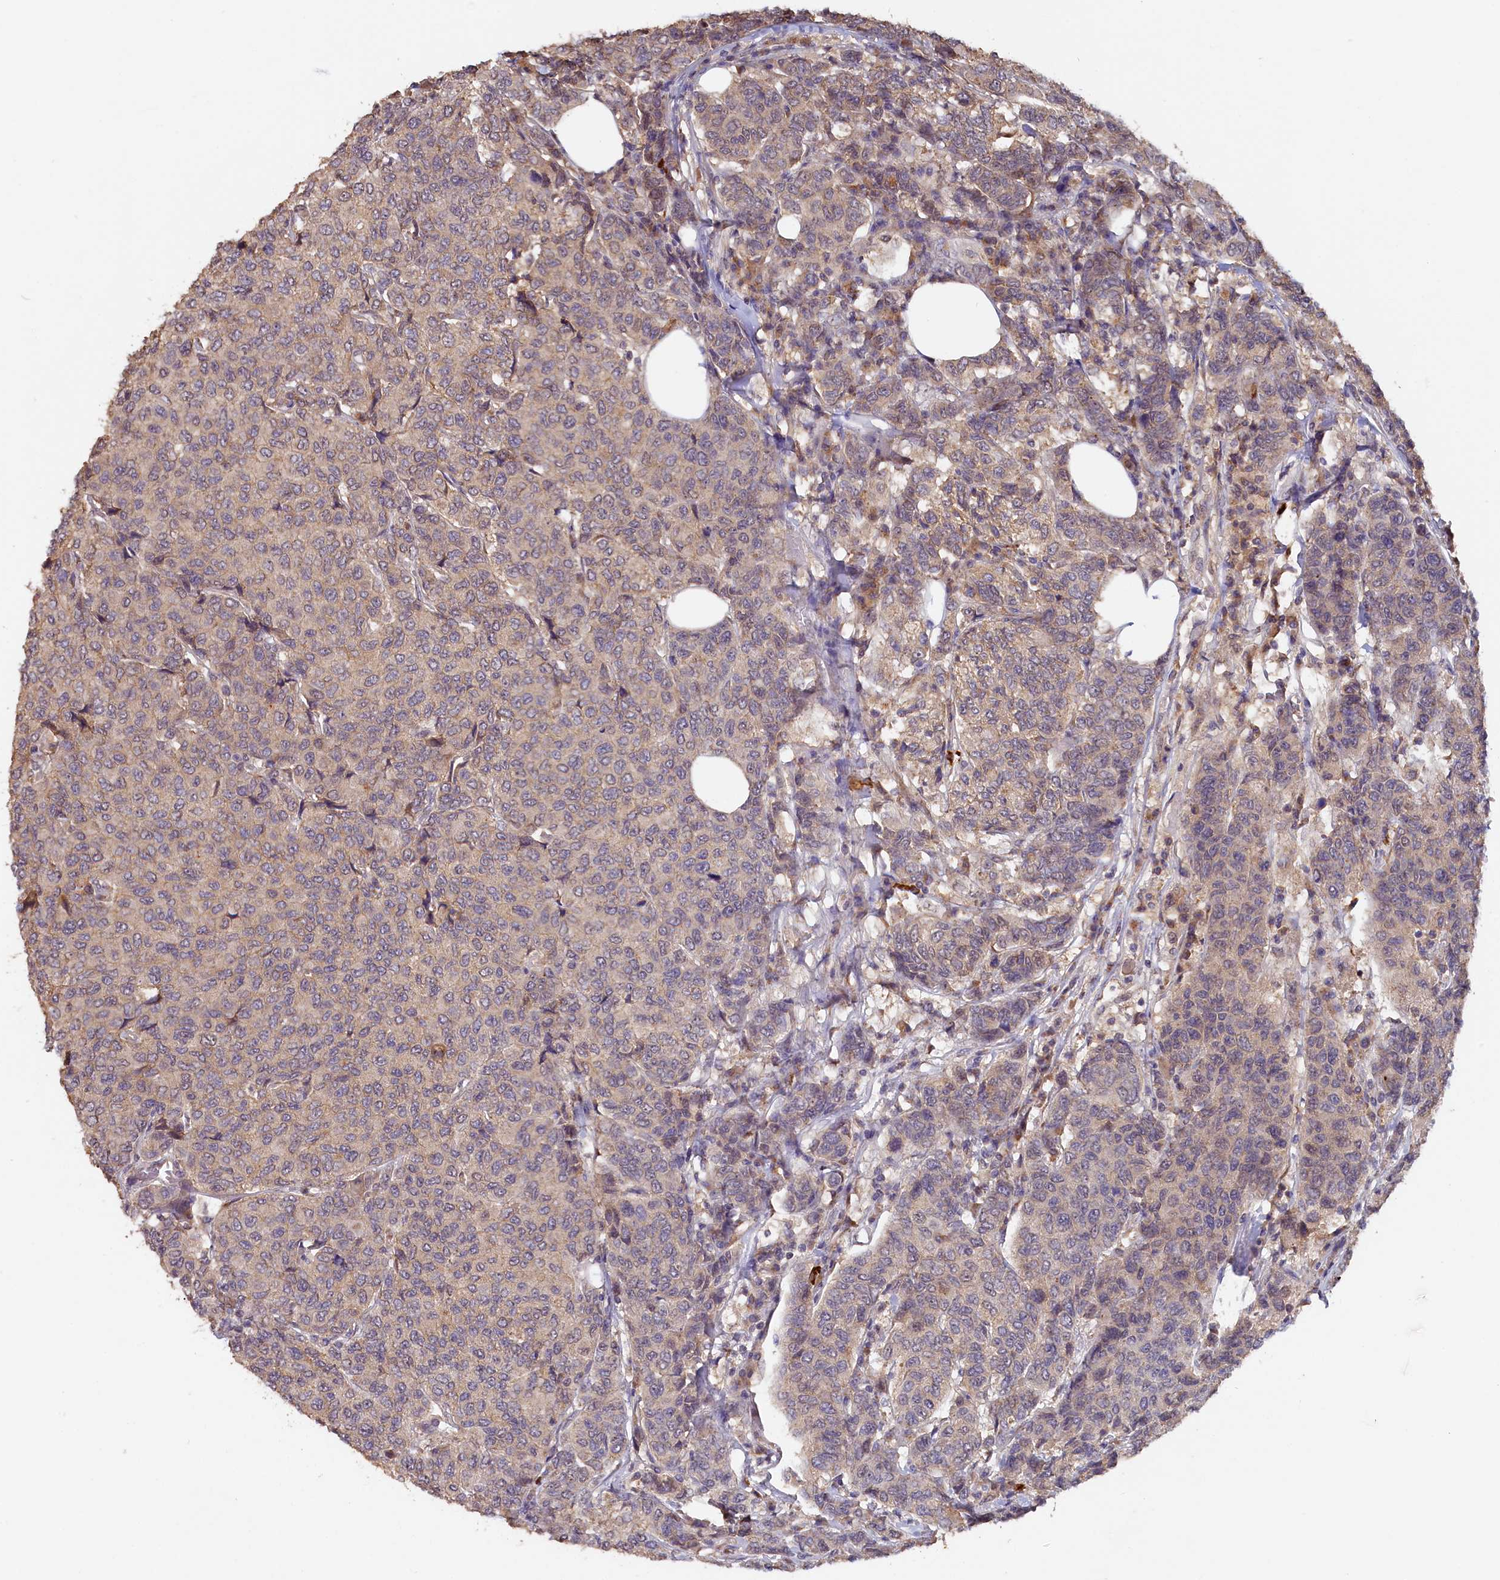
{"staining": {"intensity": "weak", "quantity": ">75%", "location": "cytoplasmic/membranous"}, "tissue": "breast cancer", "cell_type": "Tumor cells", "image_type": "cancer", "snomed": [{"axis": "morphology", "description": "Duct carcinoma"}, {"axis": "topography", "description": "Breast"}], "caption": "A histopathology image of breast invasive ductal carcinoma stained for a protein displays weak cytoplasmic/membranous brown staining in tumor cells.", "gene": "TANGO6", "patient": {"sex": "female", "age": 55}}